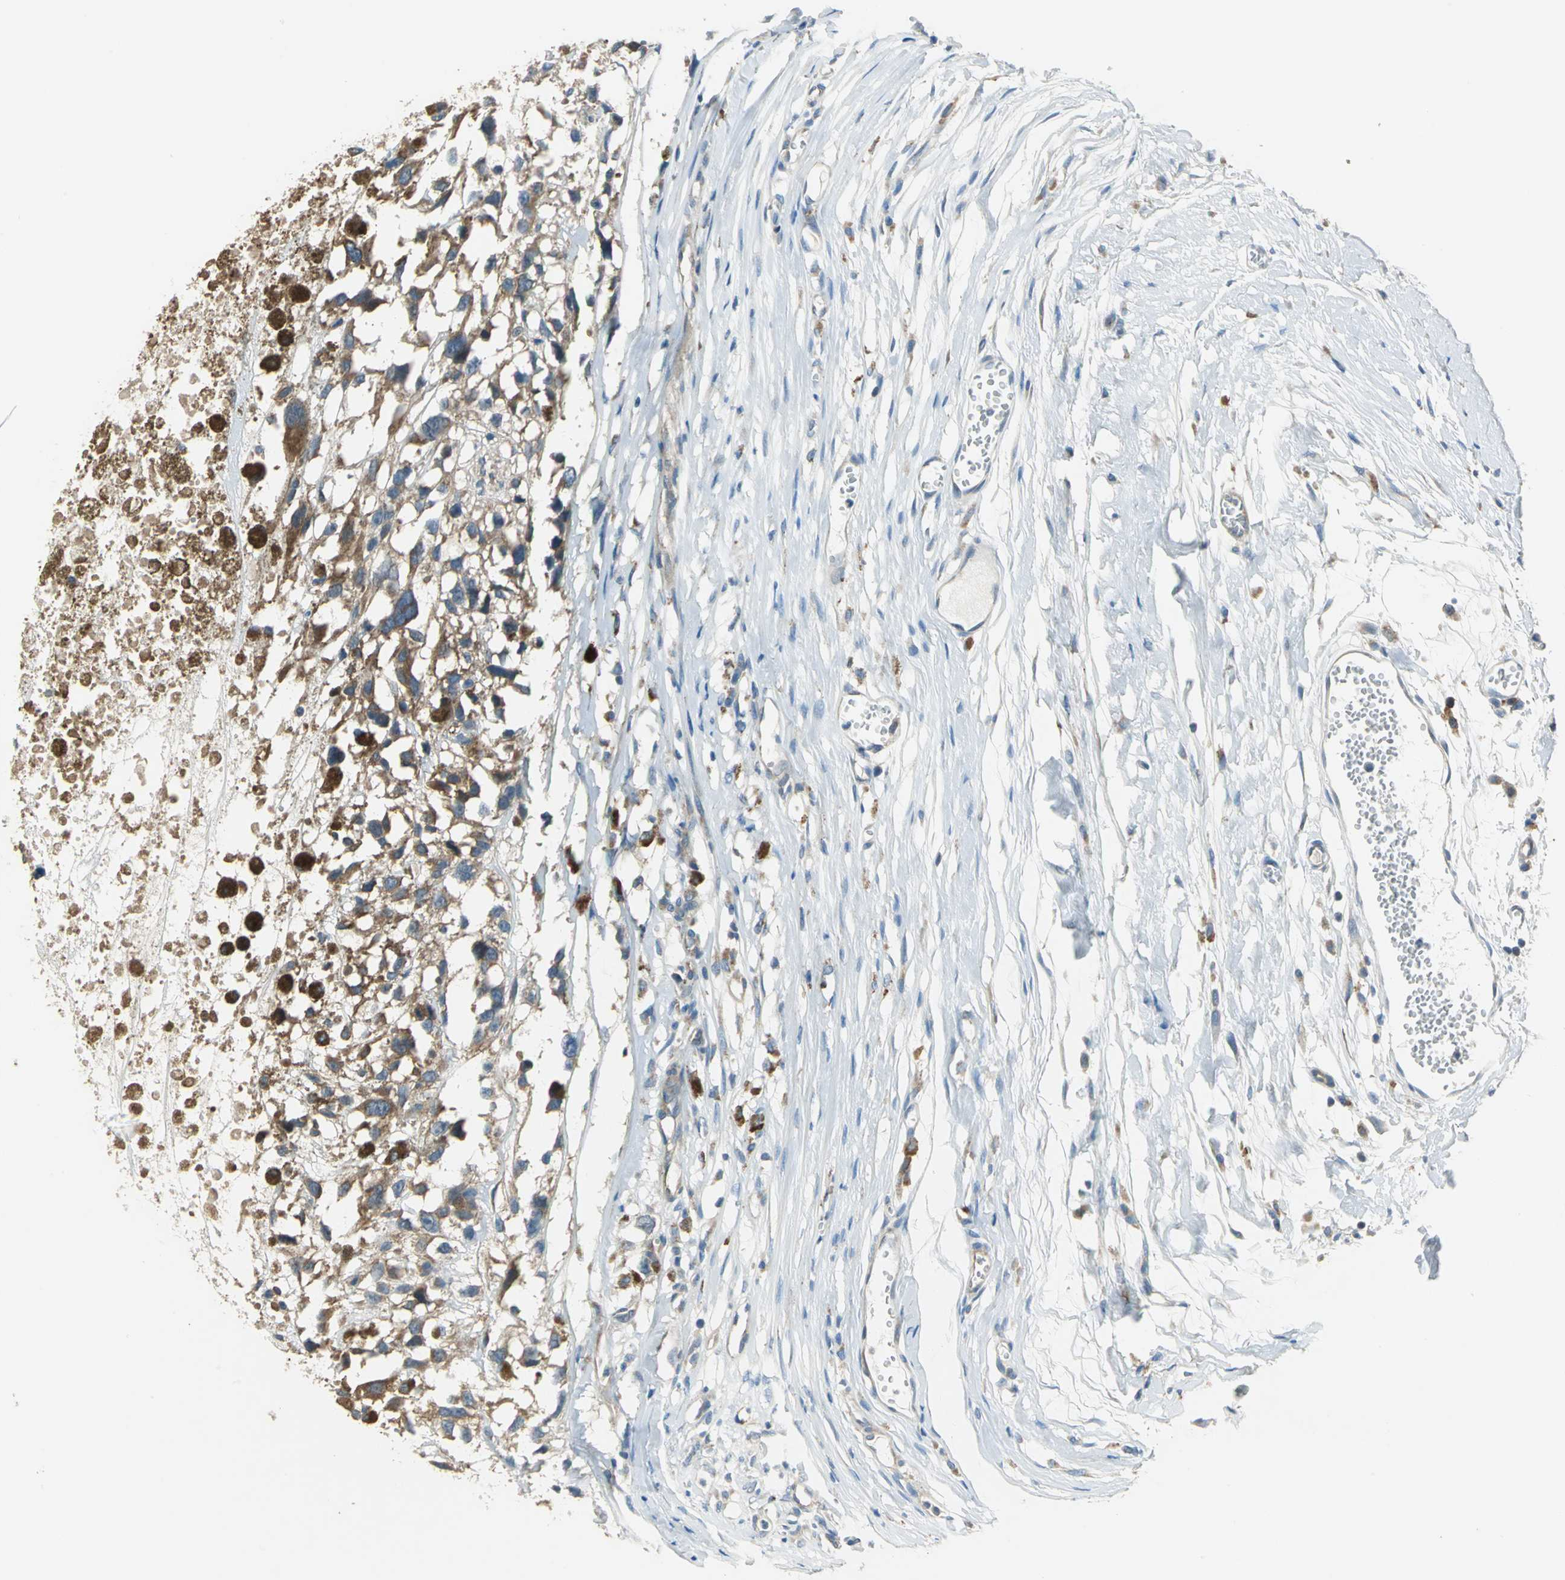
{"staining": {"intensity": "moderate", "quantity": ">75%", "location": "cytoplasmic/membranous"}, "tissue": "melanoma", "cell_type": "Tumor cells", "image_type": "cancer", "snomed": [{"axis": "morphology", "description": "Malignant melanoma, Metastatic site"}, {"axis": "topography", "description": "Lymph node"}], "caption": "Melanoma stained with immunohistochemistry (IHC) exhibits moderate cytoplasmic/membranous expression in about >75% of tumor cells.", "gene": "TRAK1", "patient": {"sex": "male", "age": 59}}